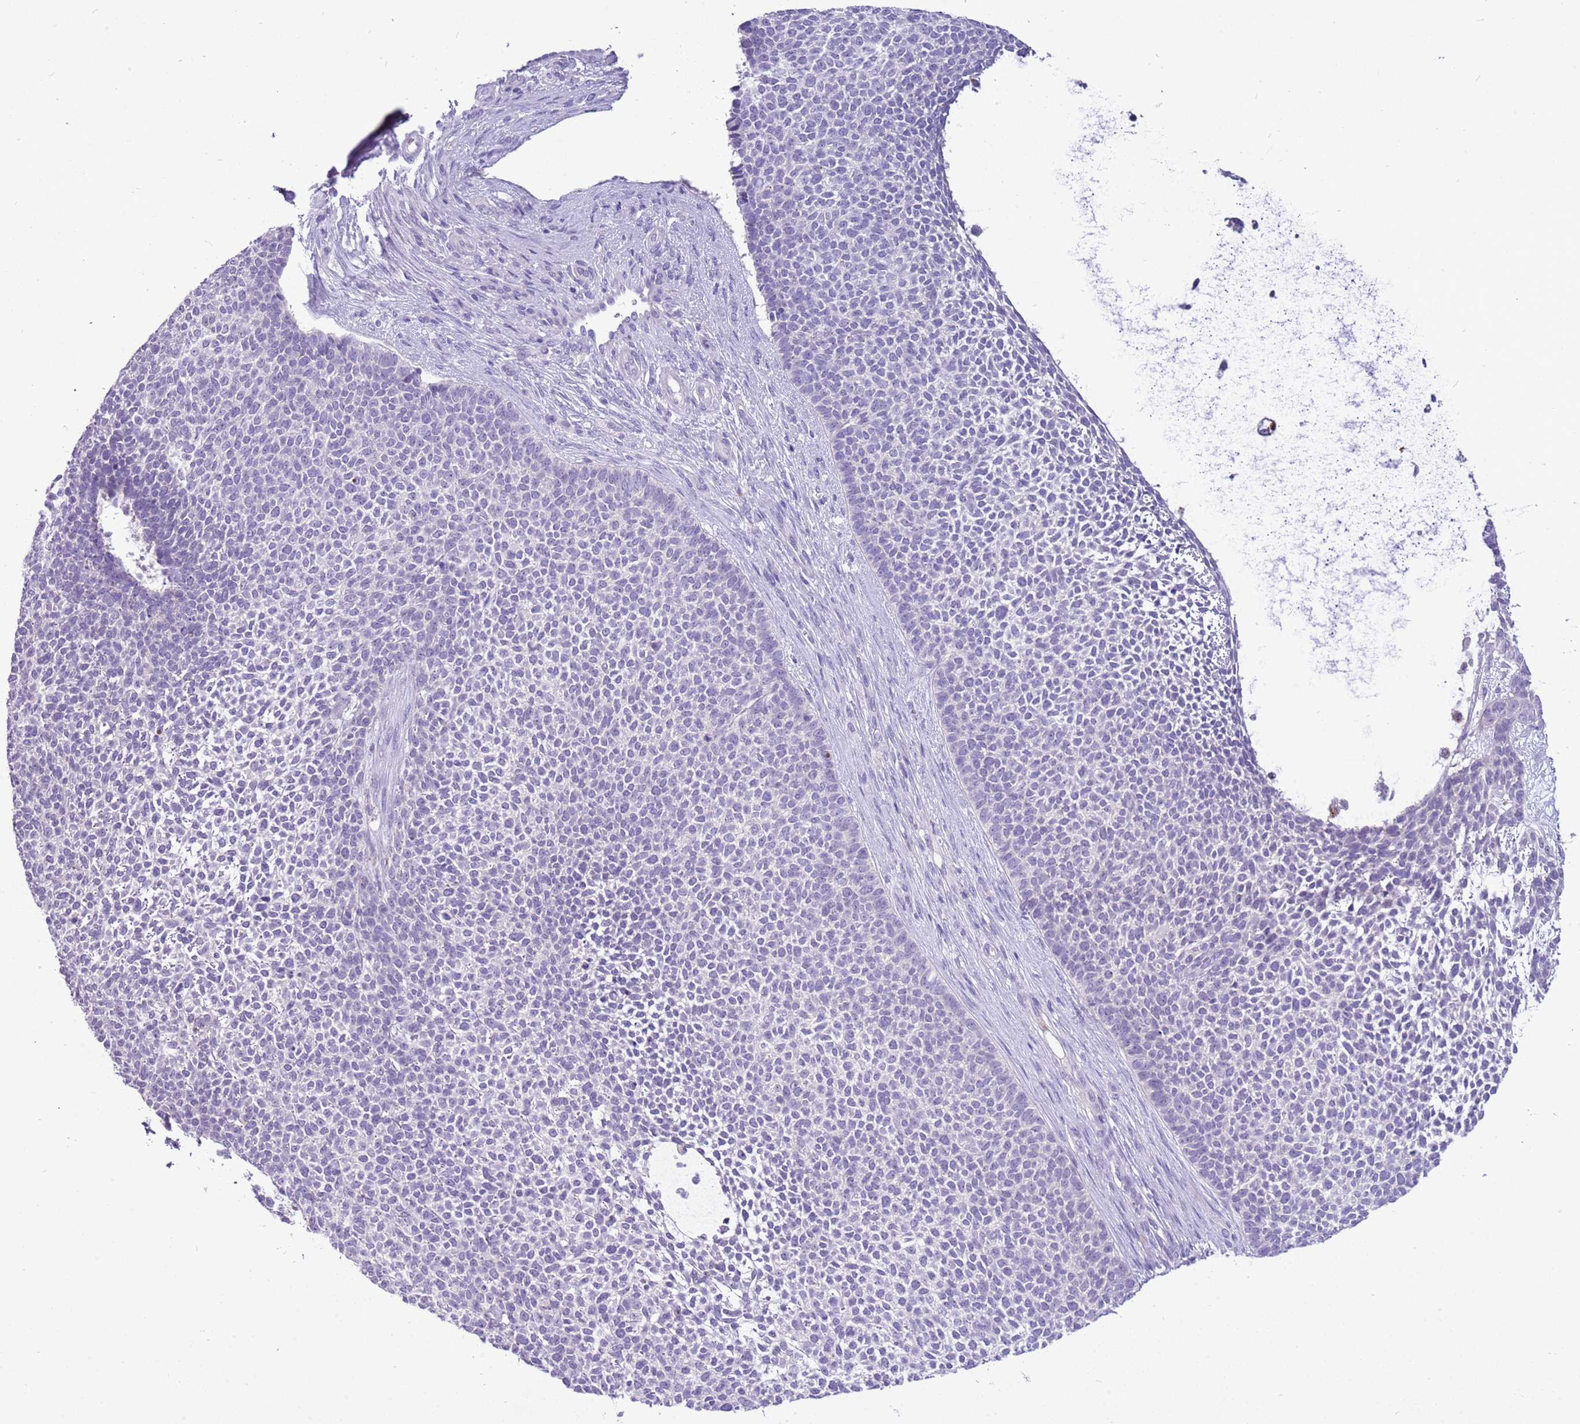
{"staining": {"intensity": "negative", "quantity": "none", "location": "none"}, "tissue": "skin cancer", "cell_type": "Tumor cells", "image_type": "cancer", "snomed": [{"axis": "morphology", "description": "Basal cell carcinoma"}, {"axis": "topography", "description": "Skin"}], "caption": "The image demonstrates no staining of tumor cells in skin cancer. (DAB (3,3'-diaminobenzidine) IHC, high magnification).", "gene": "SCAMP5", "patient": {"sex": "female", "age": 84}}